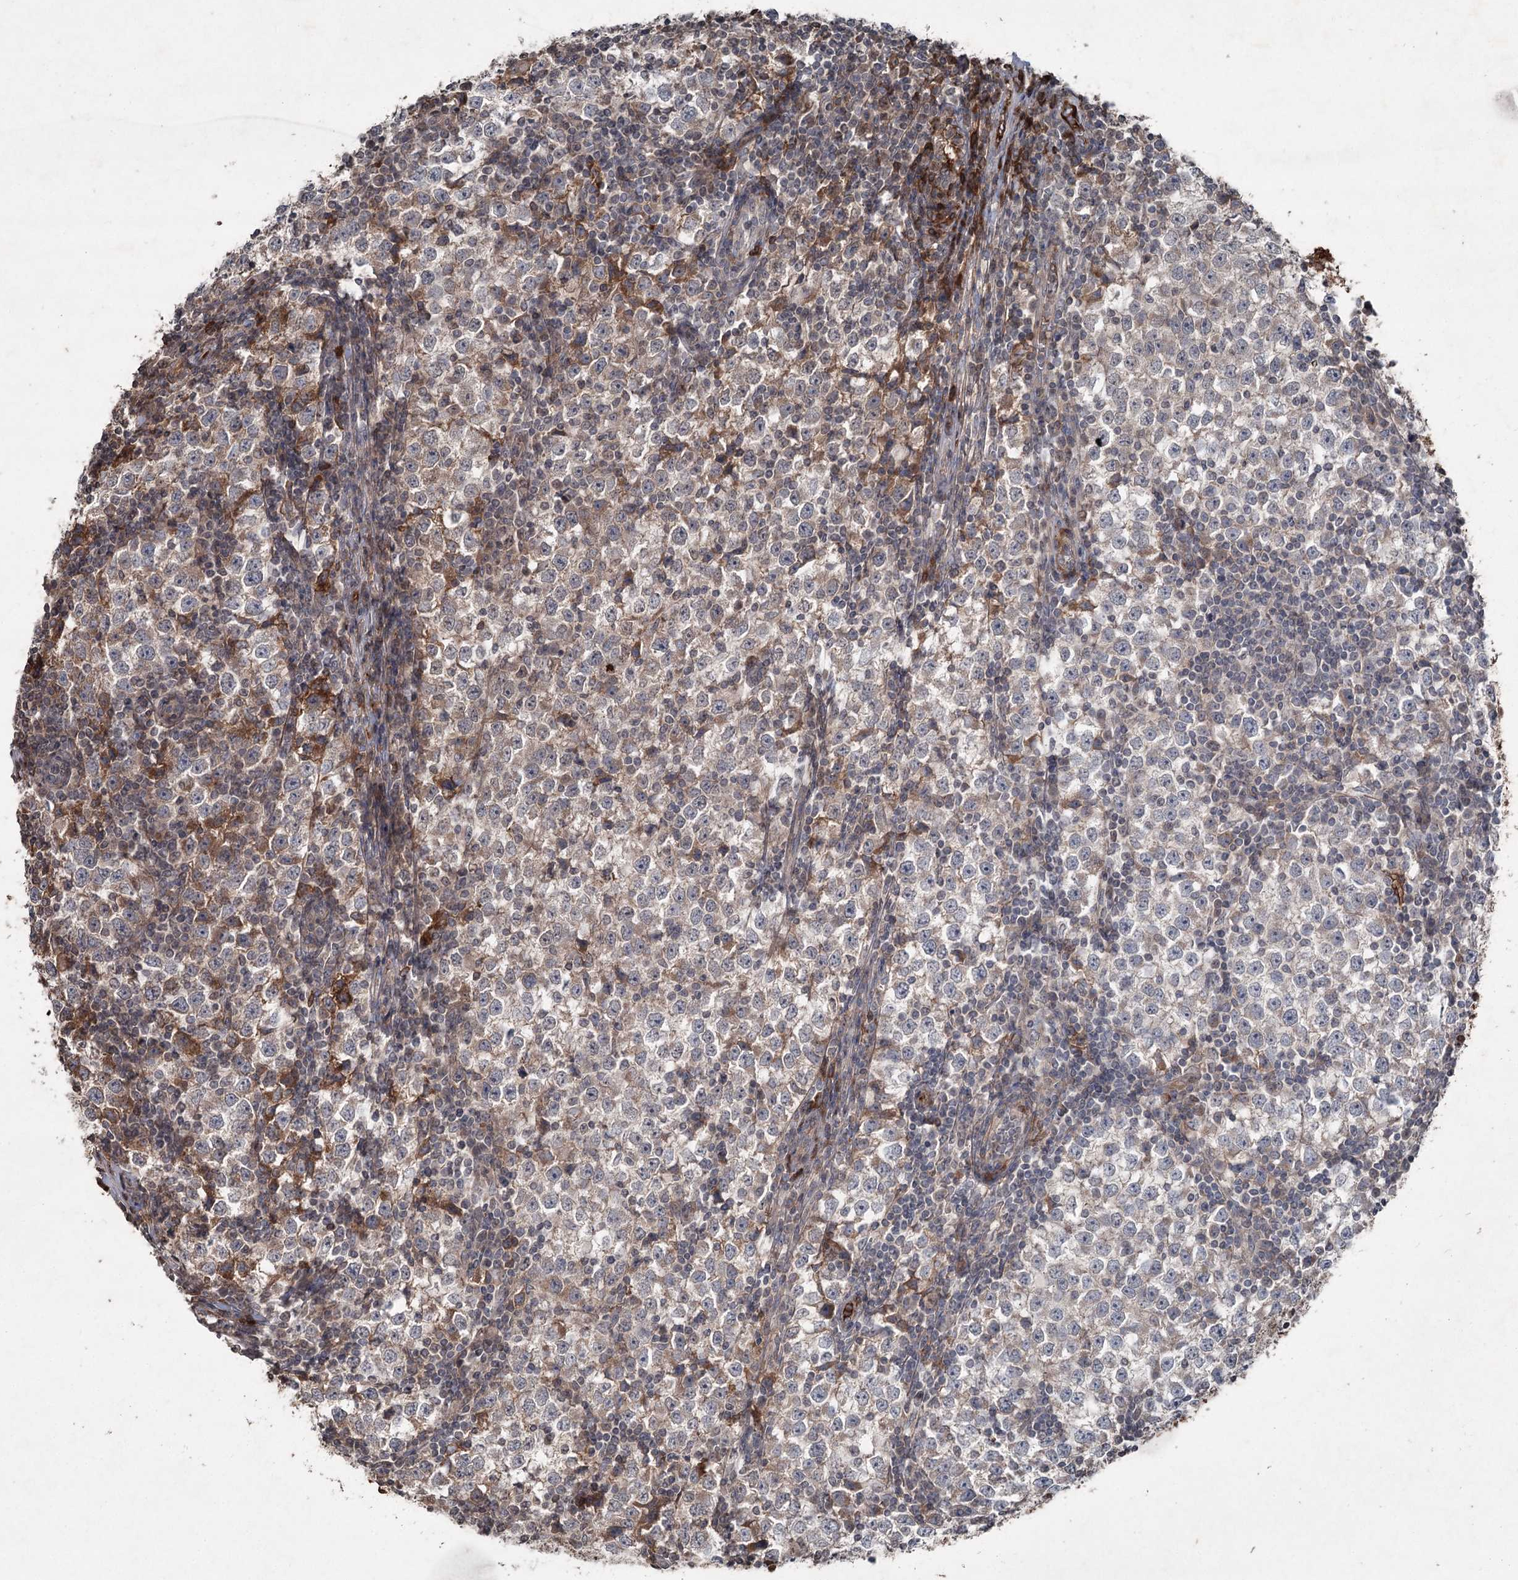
{"staining": {"intensity": "weak", "quantity": "<25%", "location": "cytoplasmic/membranous"}, "tissue": "testis cancer", "cell_type": "Tumor cells", "image_type": "cancer", "snomed": [{"axis": "morphology", "description": "Seminoma, NOS"}, {"axis": "topography", "description": "Testis"}], "caption": "Immunohistochemistry (IHC) of human testis cancer exhibits no positivity in tumor cells.", "gene": "PGLYRP2", "patient": {"sex": "male", "age": 65}}